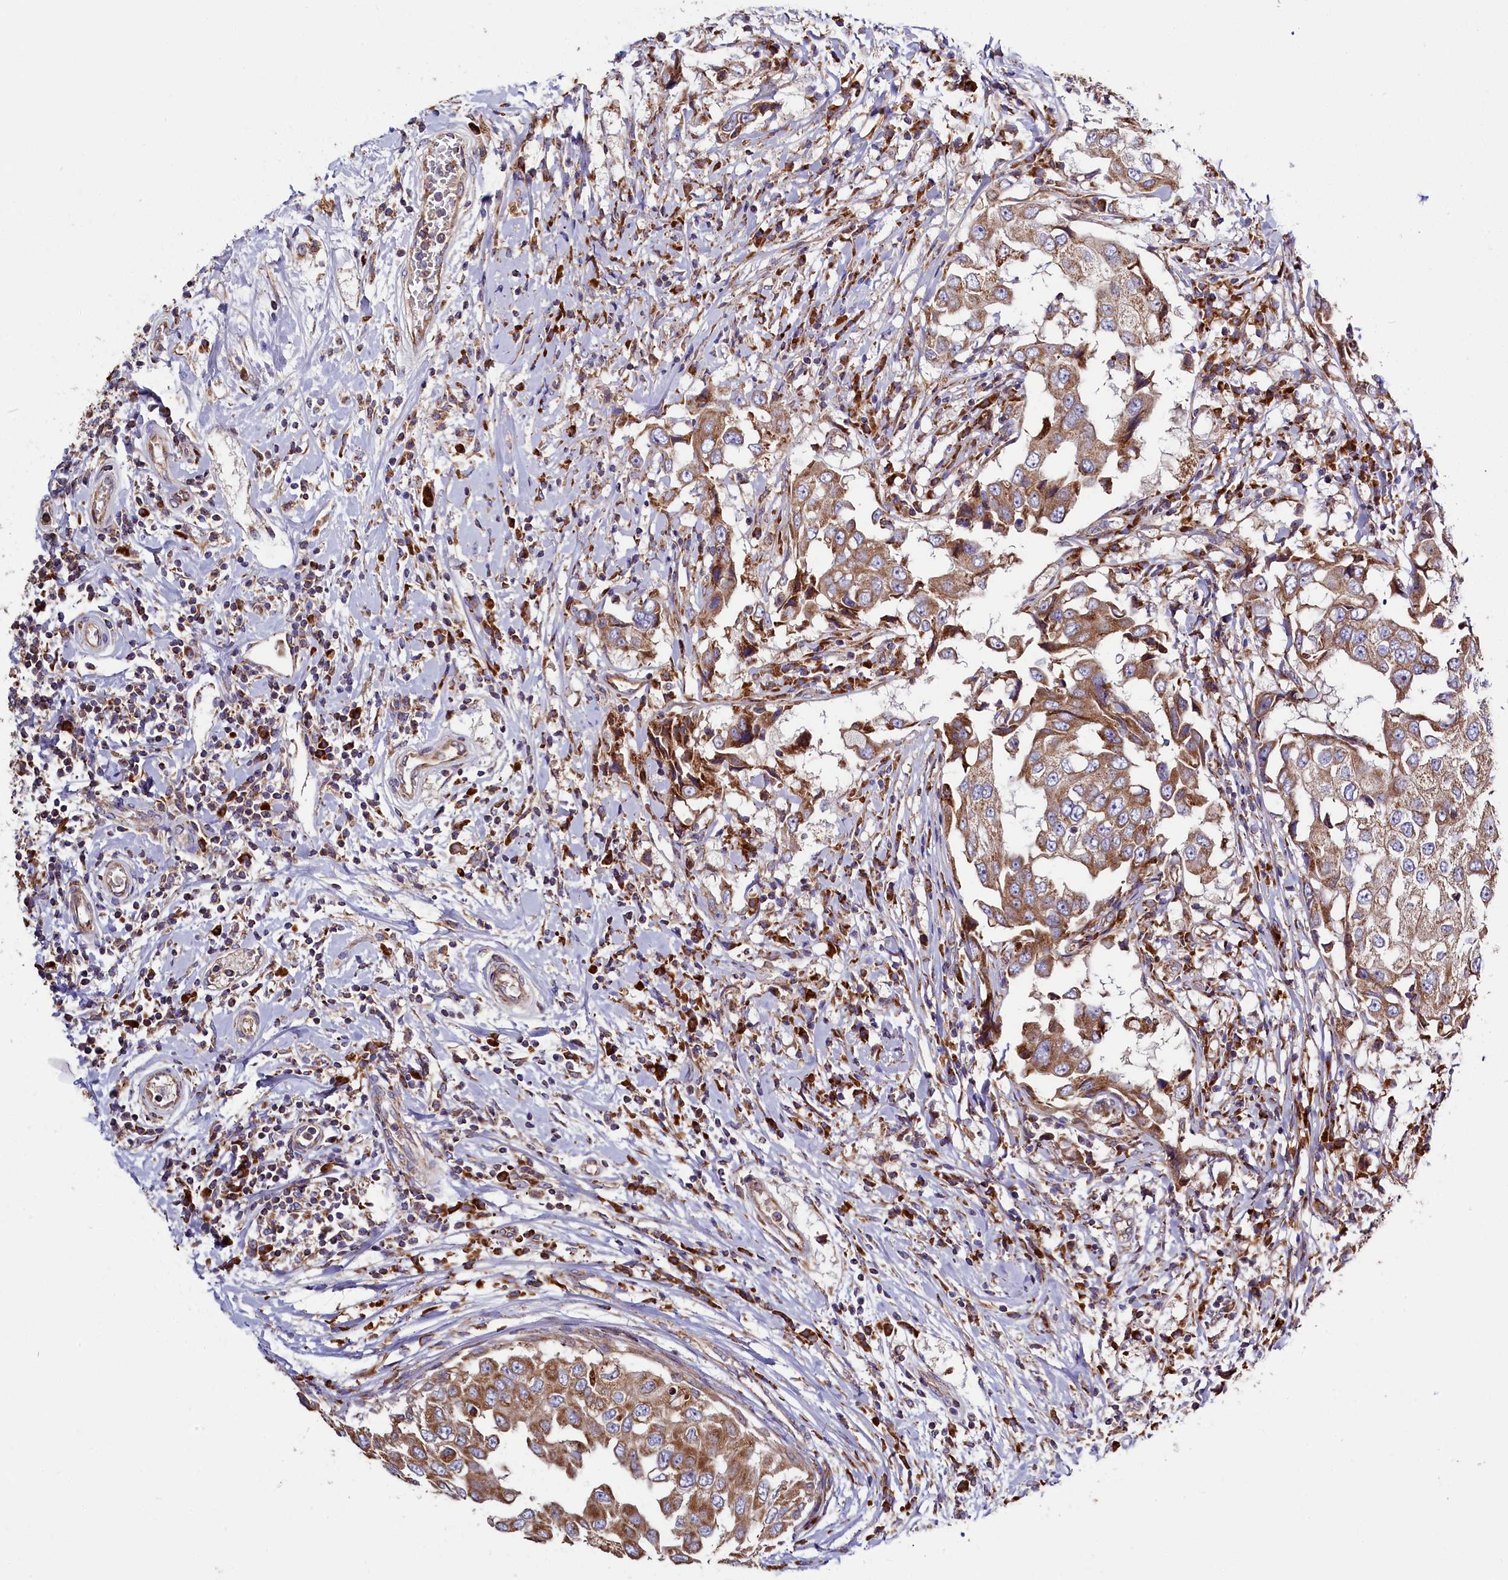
{"staining": {"intensity": "moderate", "quantity": ">75%", "location": "cytoplasmic/membranous"}, "tissue": "breast cancer", "cell_type": "Tumor cells", "image_type": "cancer", "snomed": [{"axis": "morphology", "description": "Duct carcinoma"}, {"axis": "topography", "description": "Breast"}], "caption": "Immunohistochemistry (IHC) of human breast cancer shows medium levels of moderate cytoplasmic/membranous expression in approximately >75% of tumor cells. (IHC, brightfield microscopy, high magnification).", "gene": "ZSWIM1", "patient": {"sex": "female", "age": 27}}